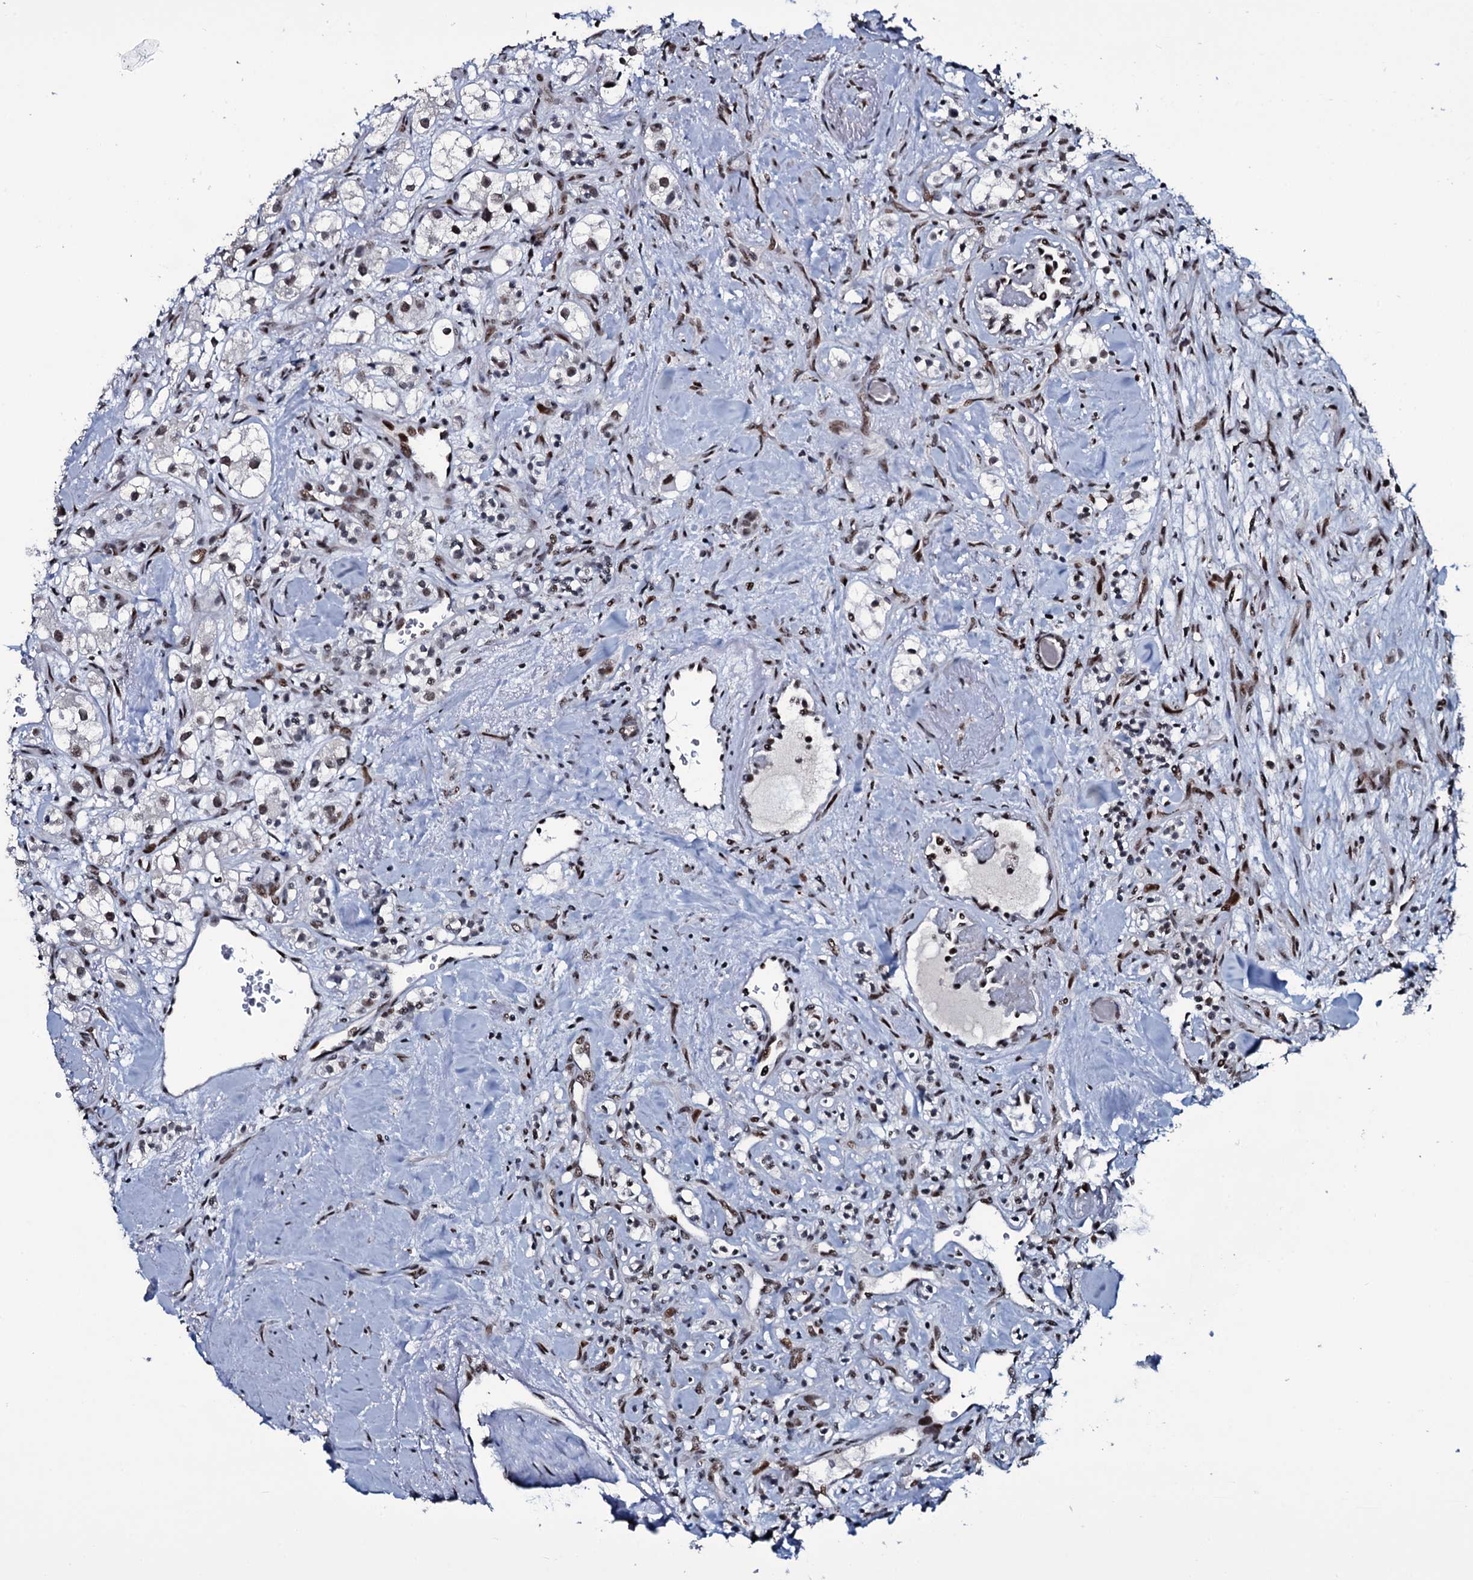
{"staining": {"intensity": "moderate", "quantity": "<25%", "location": "nuclear"}, "tissue": "renal cancer", "cell_type": "Tumor cells", "image_type": "cancer", "snomed": [{"axis": "morphology", "description": "Adenocarcinoma, NOS"}, {"axis": "topography", "description": "Kidney"}], "caption": "An image showing moderate nuclear staining in approximately <25% of tumor cells in renal cancer (adenocarcinoma), as visualized by brown immunohistochemical staining.", "gene": "ZMIZ2", "patient": {"sex": "male", "age": 77}}